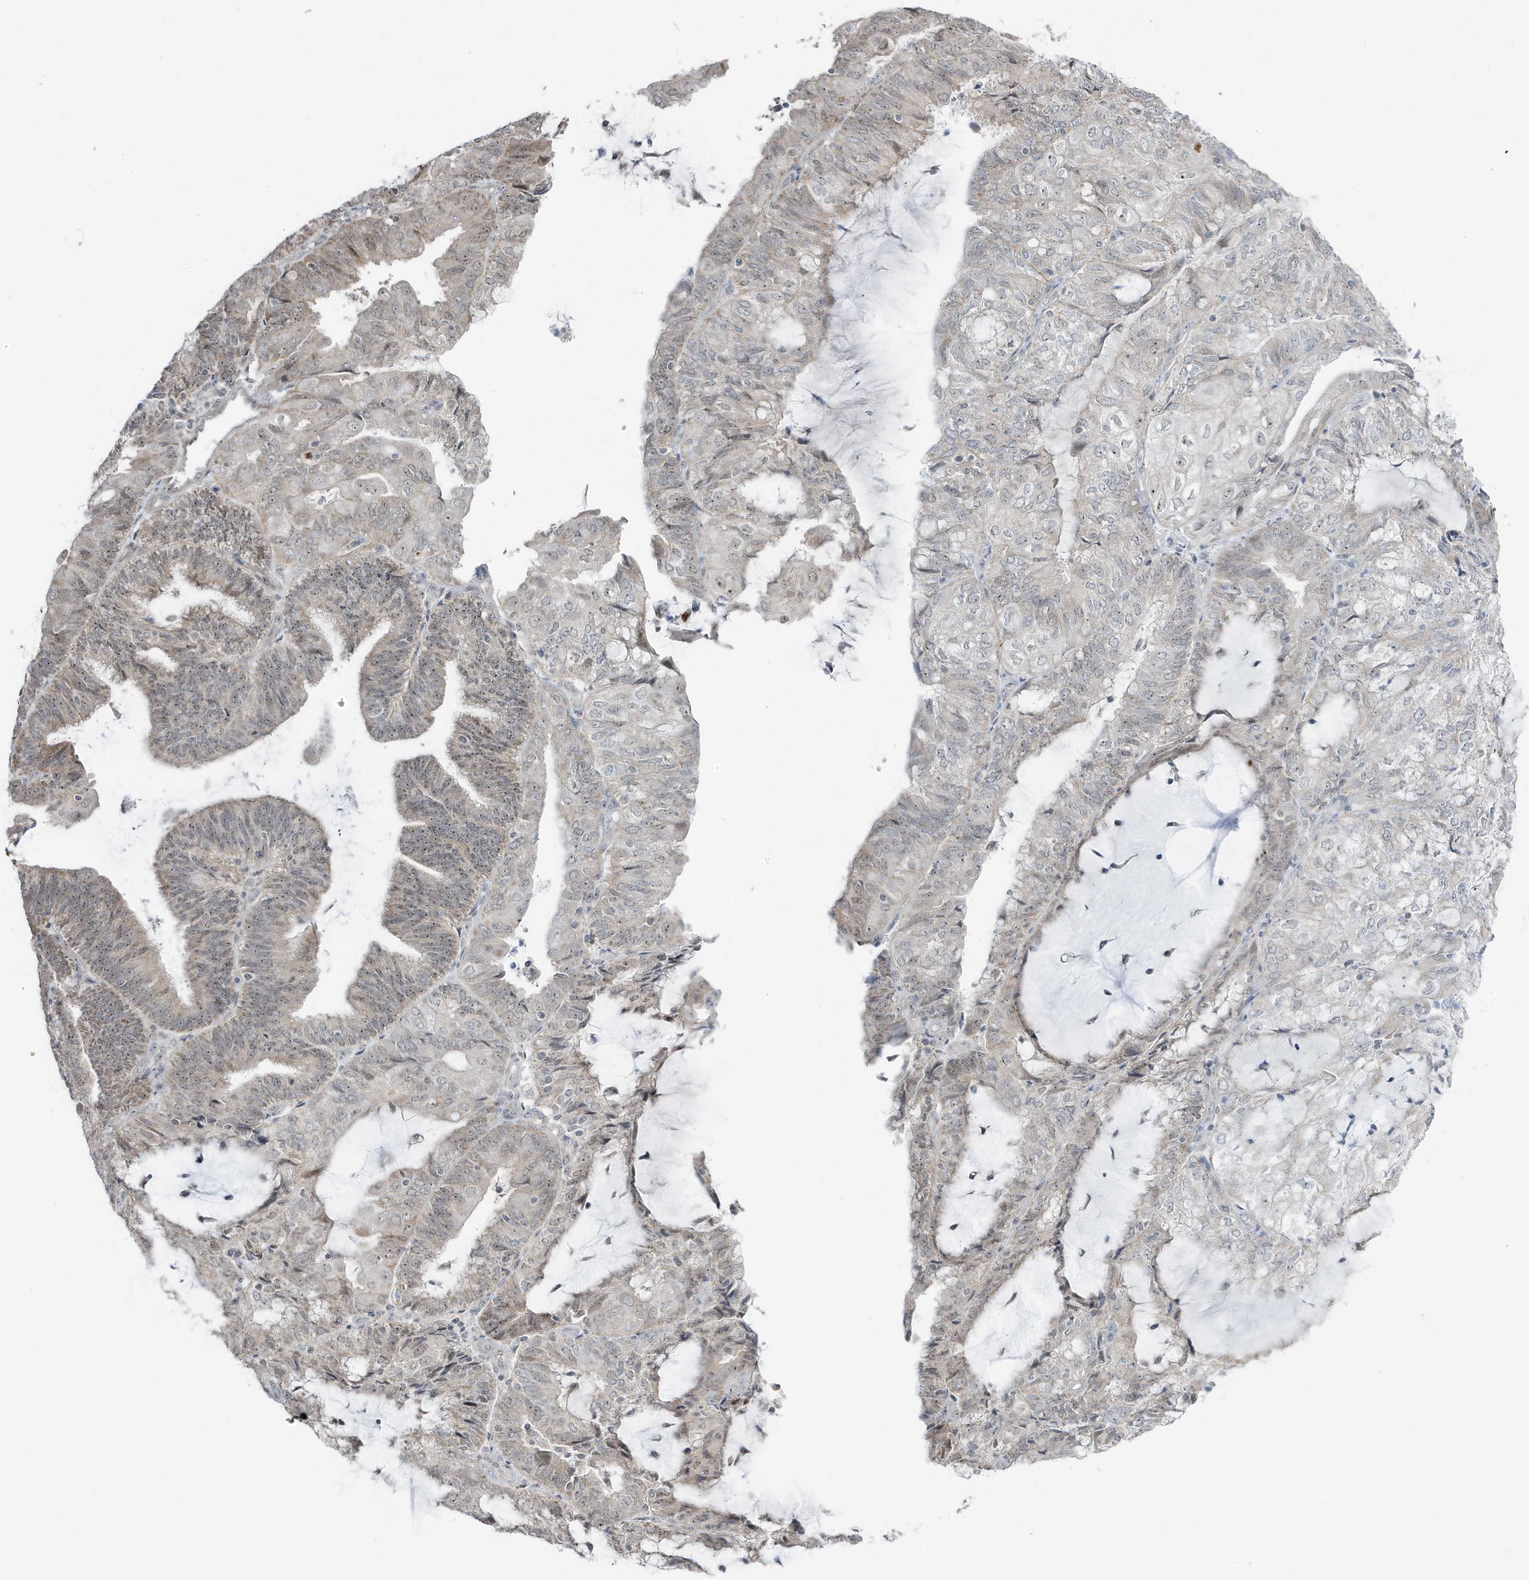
{"staining": {"intensity": "weak", "quantity": "<25%", "location": "nuclear"}, "tissue": "endometrial cancer", "cell_type": "Tumor cells", "image_type": "cancer", "snomed": [{"axis": "morphology", "description": "Adenocarcinoma, NOS"}, {"axis": "topography", "description": "Endometrium"}], "caption": "Tumor cells are negative for protein expression in human endometrial cancer (adenocarcinoma). (Immunohistochemistry, brightfield microscopy, high magnification).", "gene": "TSEN15", "patient": {"sex": "female", "age": 81}}